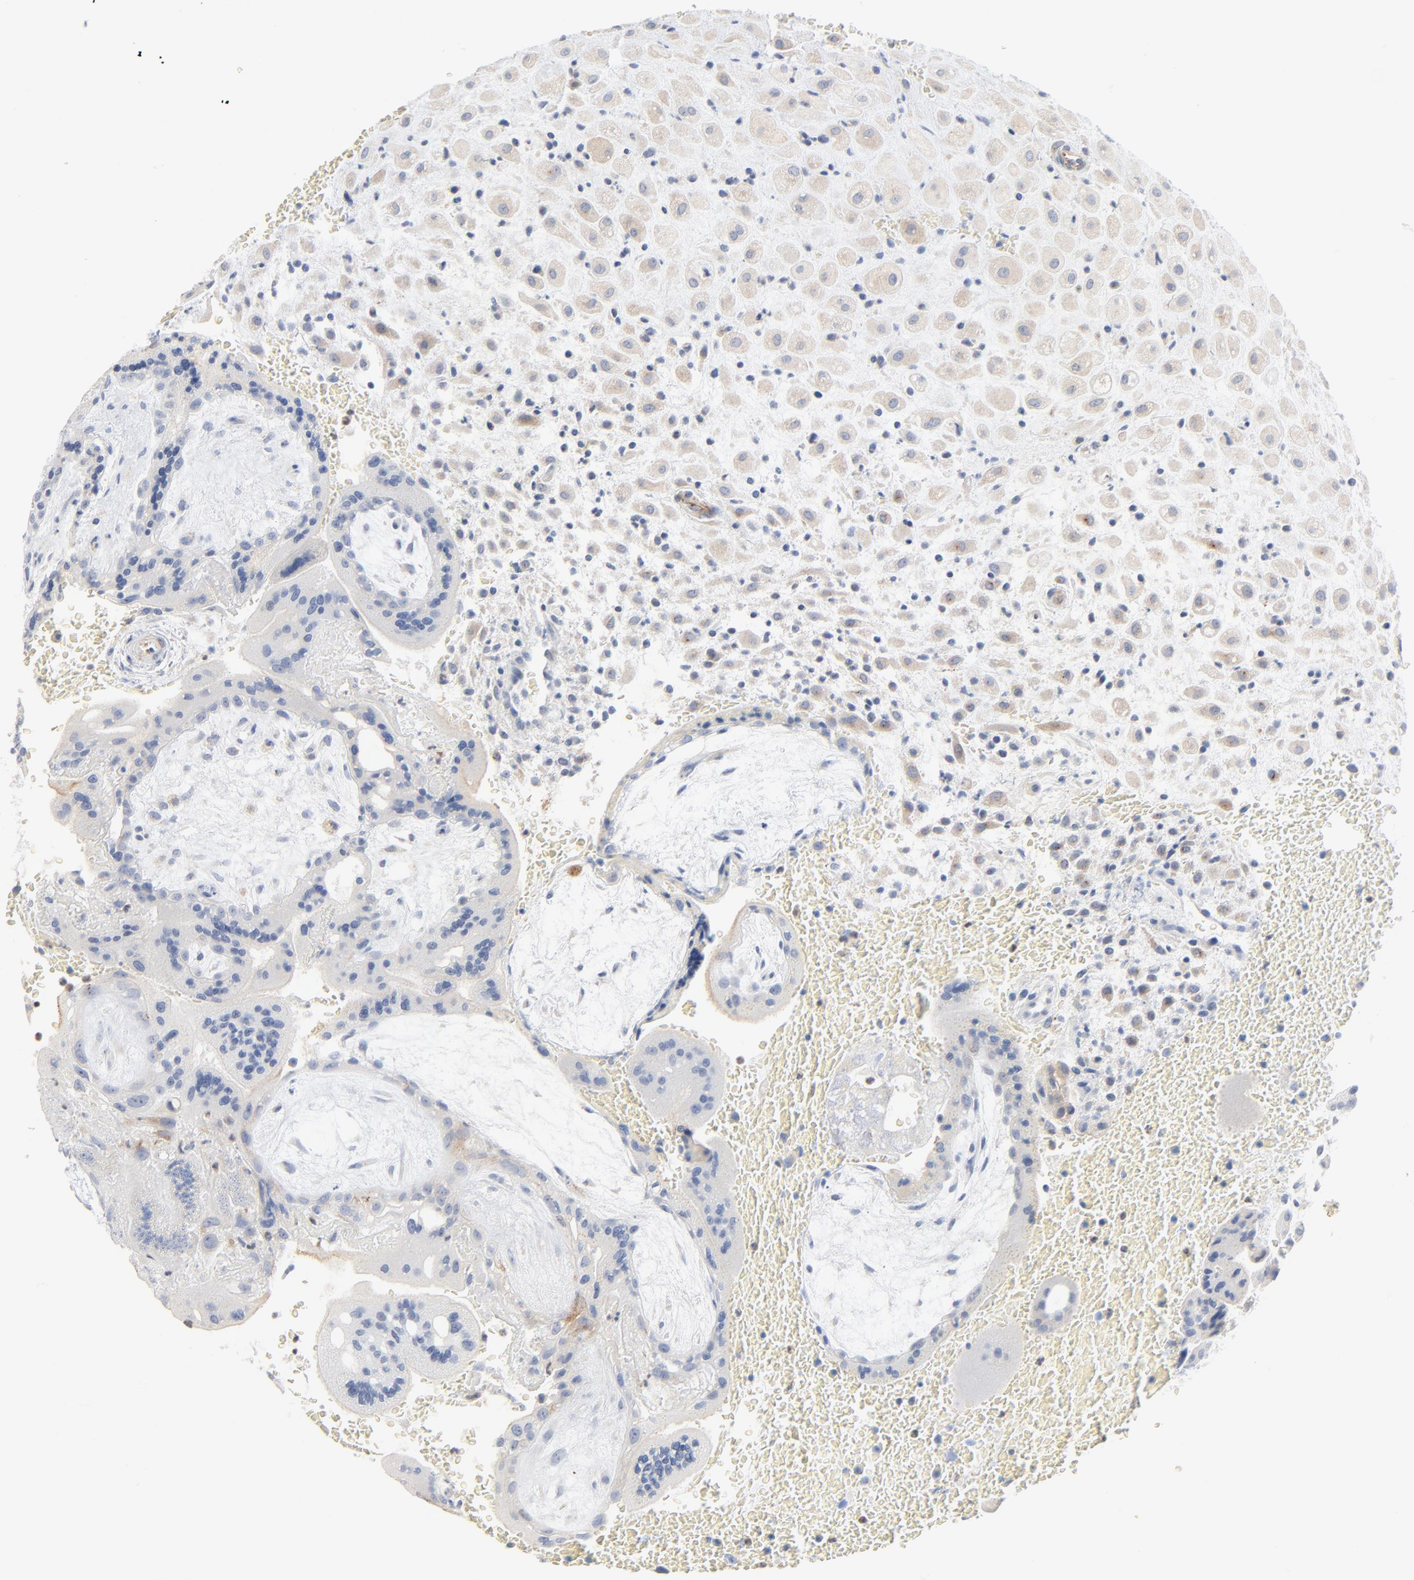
{"staining": {"intensity": "weak", "quantity": ">75%", "location": "cytoplasmic/membranous"}, "tissue": "placenta", "cell_type": "Decidual cells", "image_type": "normal", "snomed": [{"axis": "morphology", "description": "Normal tissue, NOS"}, {"axis": "topography", "description": "Placenta"}], "caption": "Immunohistochemistry (IHC) image of benign placenta stained for a protein (brown), which exhibits low levels of weak cytoplasmic/membranous expression in about >75% of decidual cells.", "gene": "IFT43", "patient": {"sex": "female", "age": 35}}